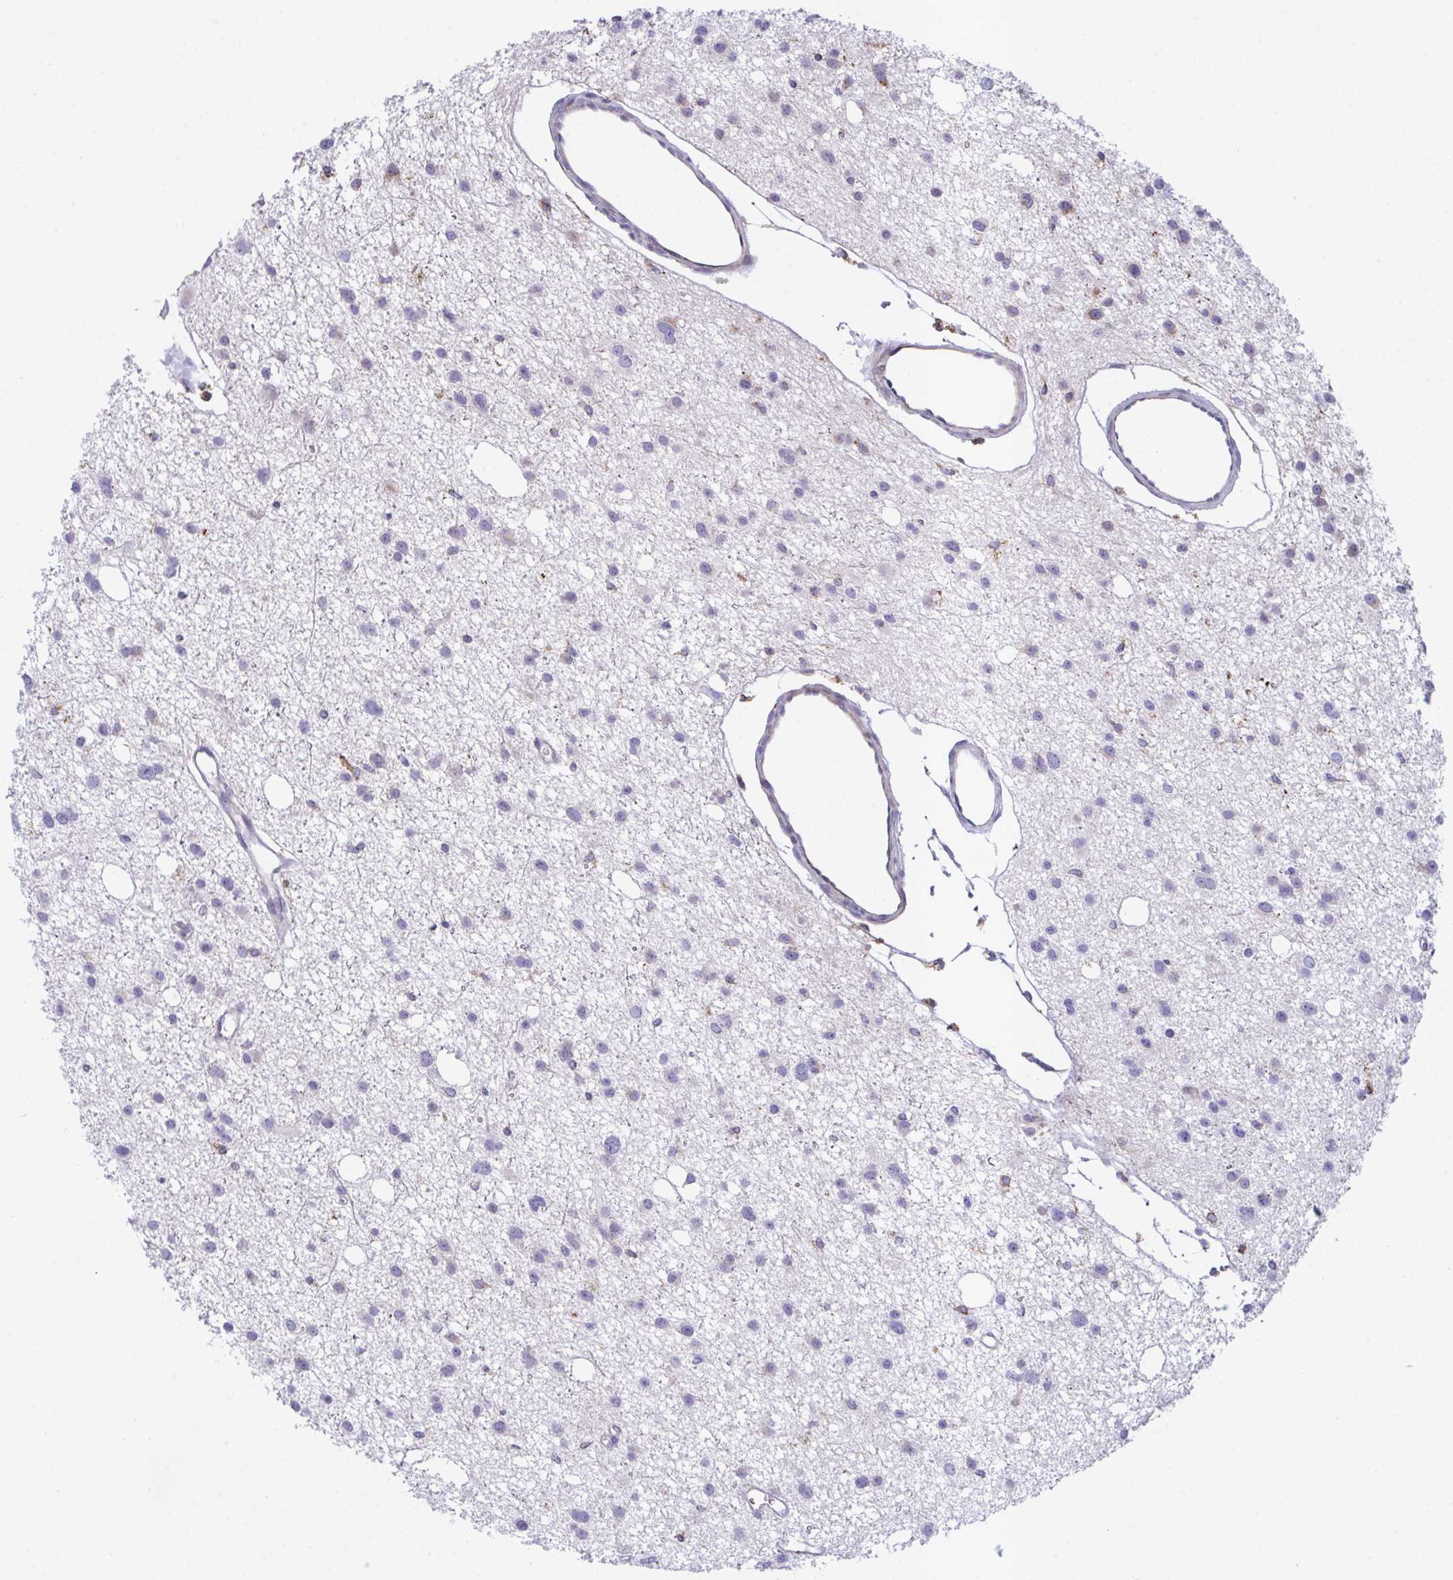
{"staining": {"intensity": "moderate", "quantity": "<25%", "location": "cytoplasmic/membranous"}, "tissue": "glioma", "cell_type": "Tumor cells", "image_type": "cancer", "snomed": [{"axis": "morphology", "description": "Glioma, malignant, High grade"}, {"axis": "topography", "description": "Brain"}], "caption": "Immunohistochemistry (IHC) image of neoplastic tissue: human glioma stained using immunohistochemistry (IHC) reveals low levels of moderate protein expression localized specifically in the cytoplasmic/membranous of tumor cells, appearing as a cytoplasmic/membranous brown color.", "gene": "PEAK3", "patient": {"sex": "male", "age": 23}}